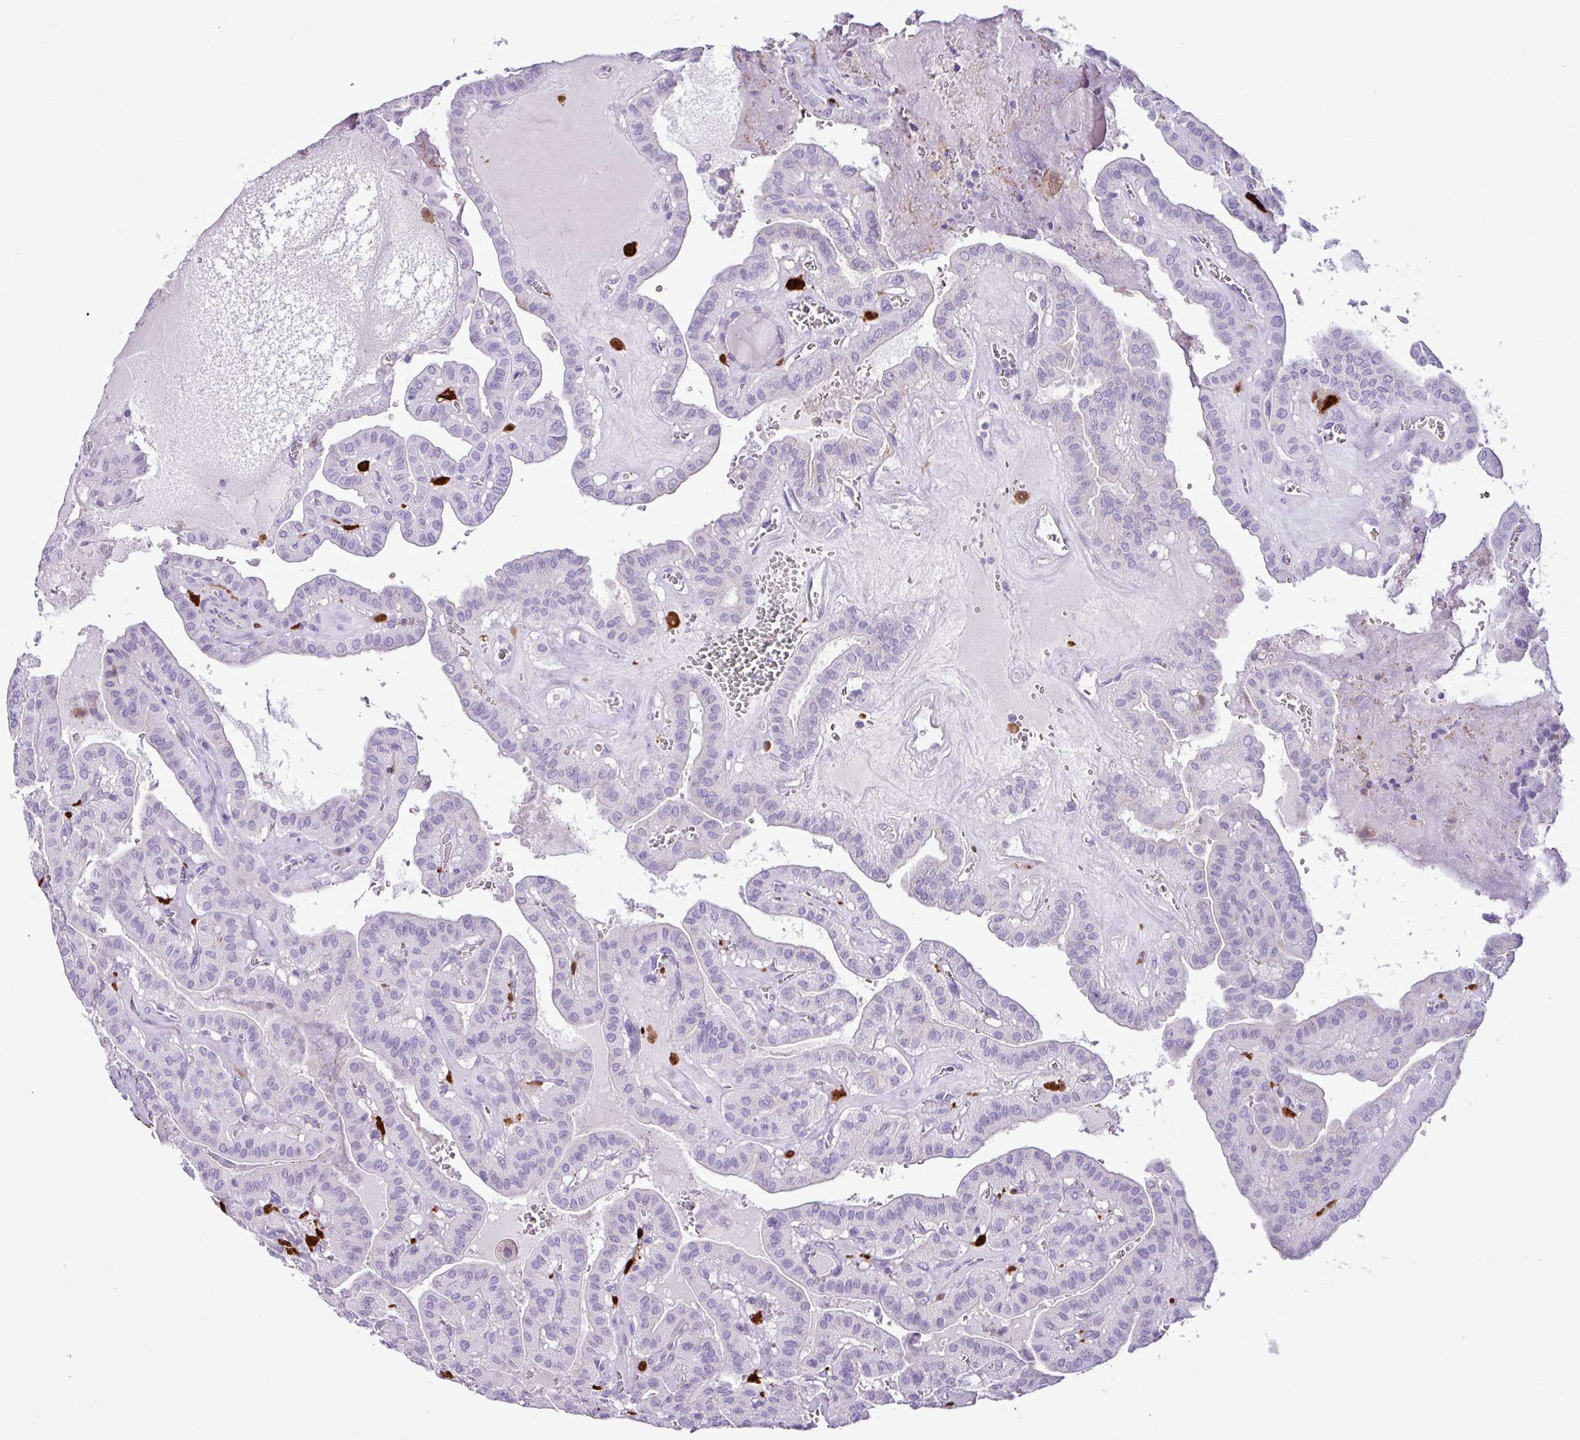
{"staining": {"intensity": "negative", "quantity": "none", "location": "none"}, "tissue": "thyroid cancer", "cell_type": "Tumor cells", "image_type": "cancer", "snomed": [{"axis": "morphology", "description": "Papillary adenocarcinoma, NOS"}, {"axis": "topography", "description": "Thyroid gland"}], "caption": "High power microscopy histopathology image of an immunohistochemistry (IHC) micrograph of thyroid cancer (papillary adenocarcinoma), revealing no significant positivity in tumor cells.", "gene": "TMEM200C", "patient": {"sex": "male", "age": 52}}